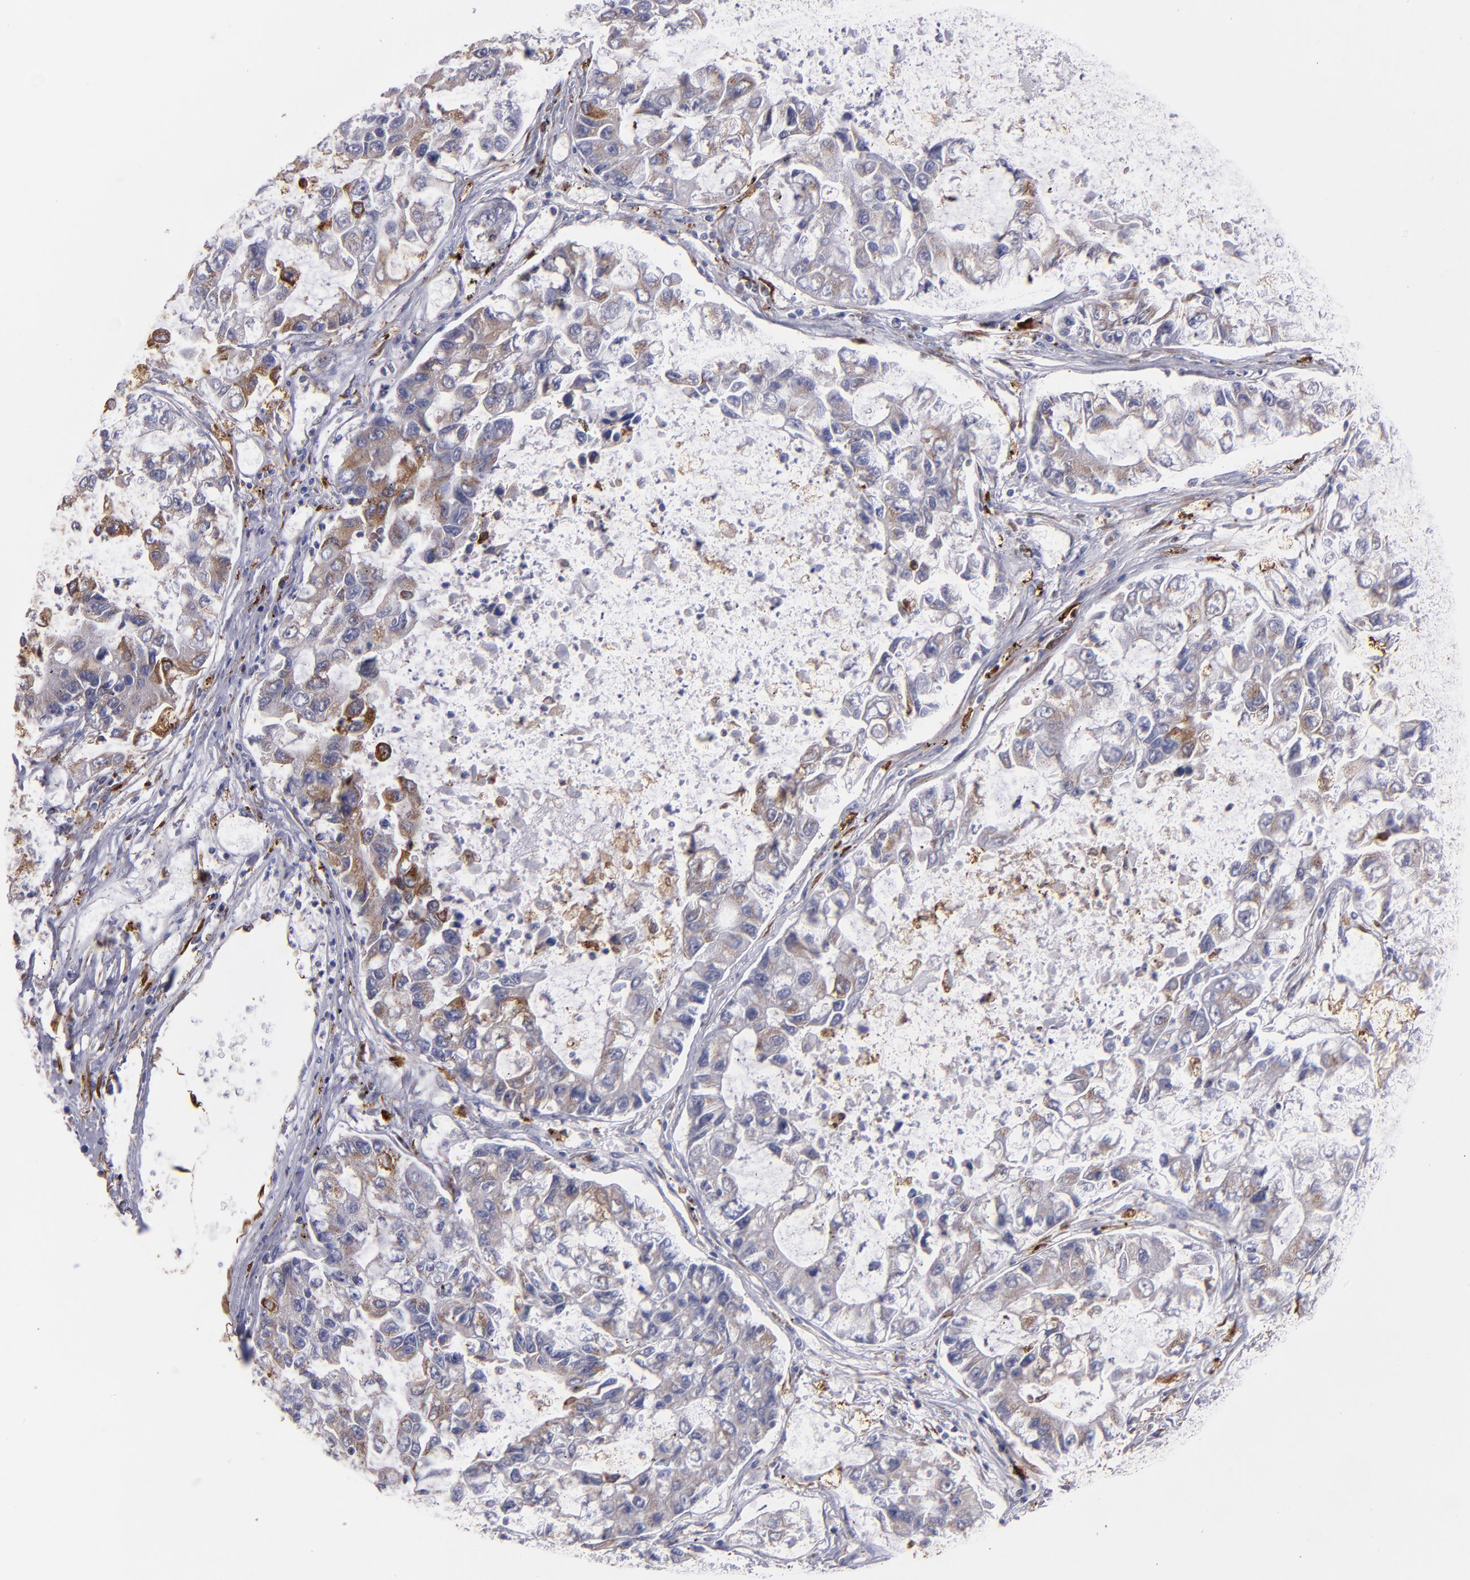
{"staining": {"intensity": "moderate", "quantity": "<25%", "location": "cytoplasmic/membranous"}, "tissue": "lung cancer", "cell_type": "Tumor cells", "image_type": "cancer", "snomed": [{"axis": "morphology", "description": "Adenocarcinoma, NOS"}, {"axis": "topography", "description": "Lung"}], "caption": "This is an image of immunohistochemistry (IHC) staining of adenocarcinoma (lung), which shows moderate positivity in the cytoplasmic/membranous of tumor cells.", "gene": "PTGS1", "patient": {"sex": "female", "age": 51}}